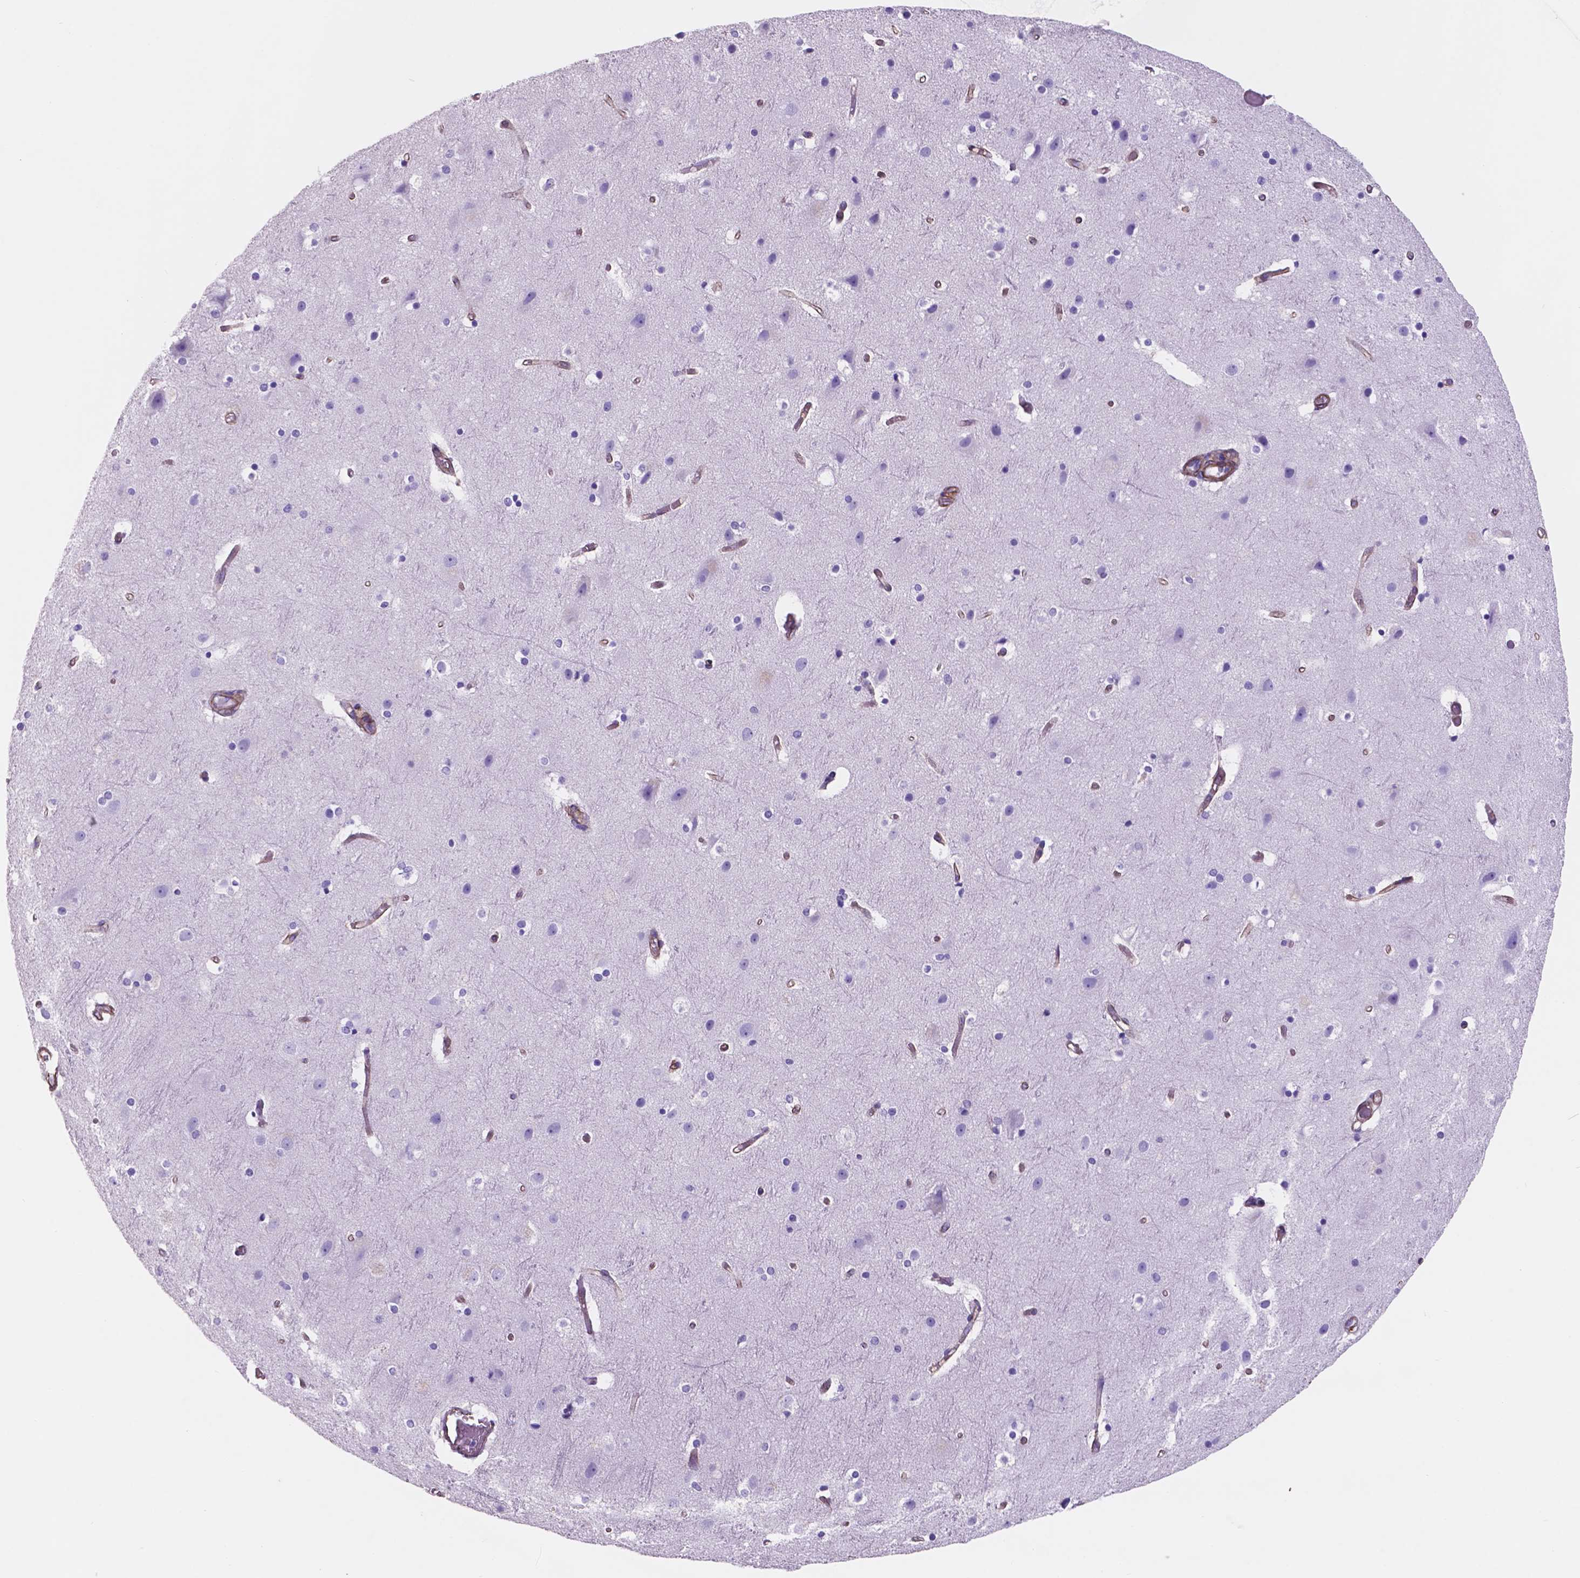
{"staining": {"intensity": "weak", "quantity": "<25%", "location": "cytoplasmic/membranous"}, "tissue": "cerebral cortex", "cell_type": "Endothelial cells", "image_type": "normal", "snomed": [{"axis": "morphology", "description": "Normal tissue, NOS"}, {"axis": "topography", "description": "Cerebral cortex"}], "caption": "The micrograph reveals no staining of endothelial cells in normal cerebral cortex.", "gene": "TOR2A", "patient": {"sex": "female", "age": 52}}